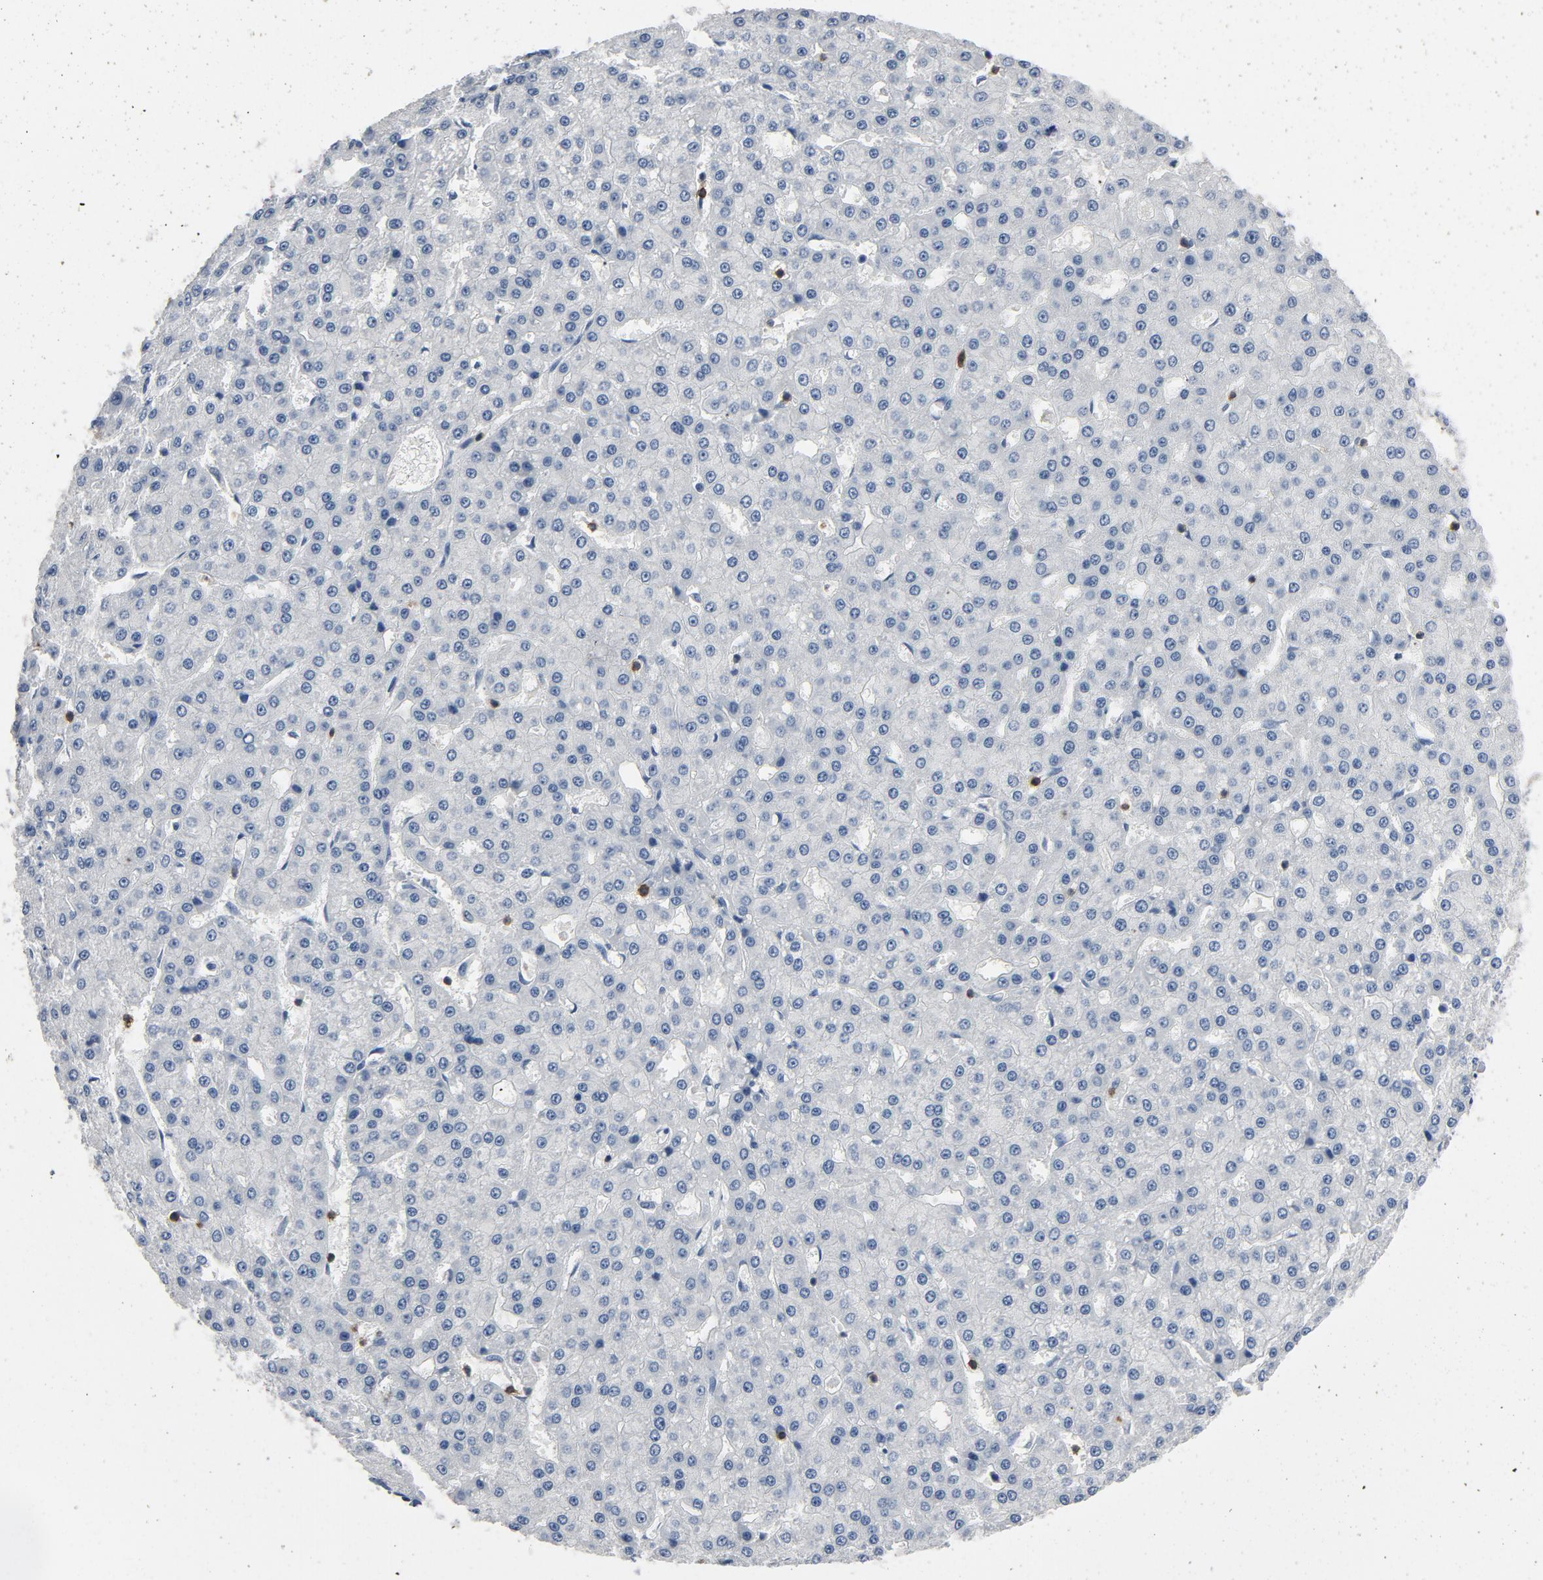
{"staining": {"intensity": "negative", "quantity": "none", "location": "none"}, "tissue": "liver cancer", "cell_type": "Tumor cells", "image_type": "cancer", "snomed": [{"axis": "morphology", "description": "Carcinoma, Hepatocellular, NOS"}, {"axis": "topography", "description": "Liver"}], "caption": "High magnification brightfield microscopy of liver hepatocellular carcinoma stained with DAB (brown) and counterstained with hematoxylin (blue): tumor cells show no significant expression. (DAB (3,3'-diaminobenzidine) immunohistochemistry (IHC), high magnification).", "gene": "LCK", "patient": {"sex": "male", "age": 47}}